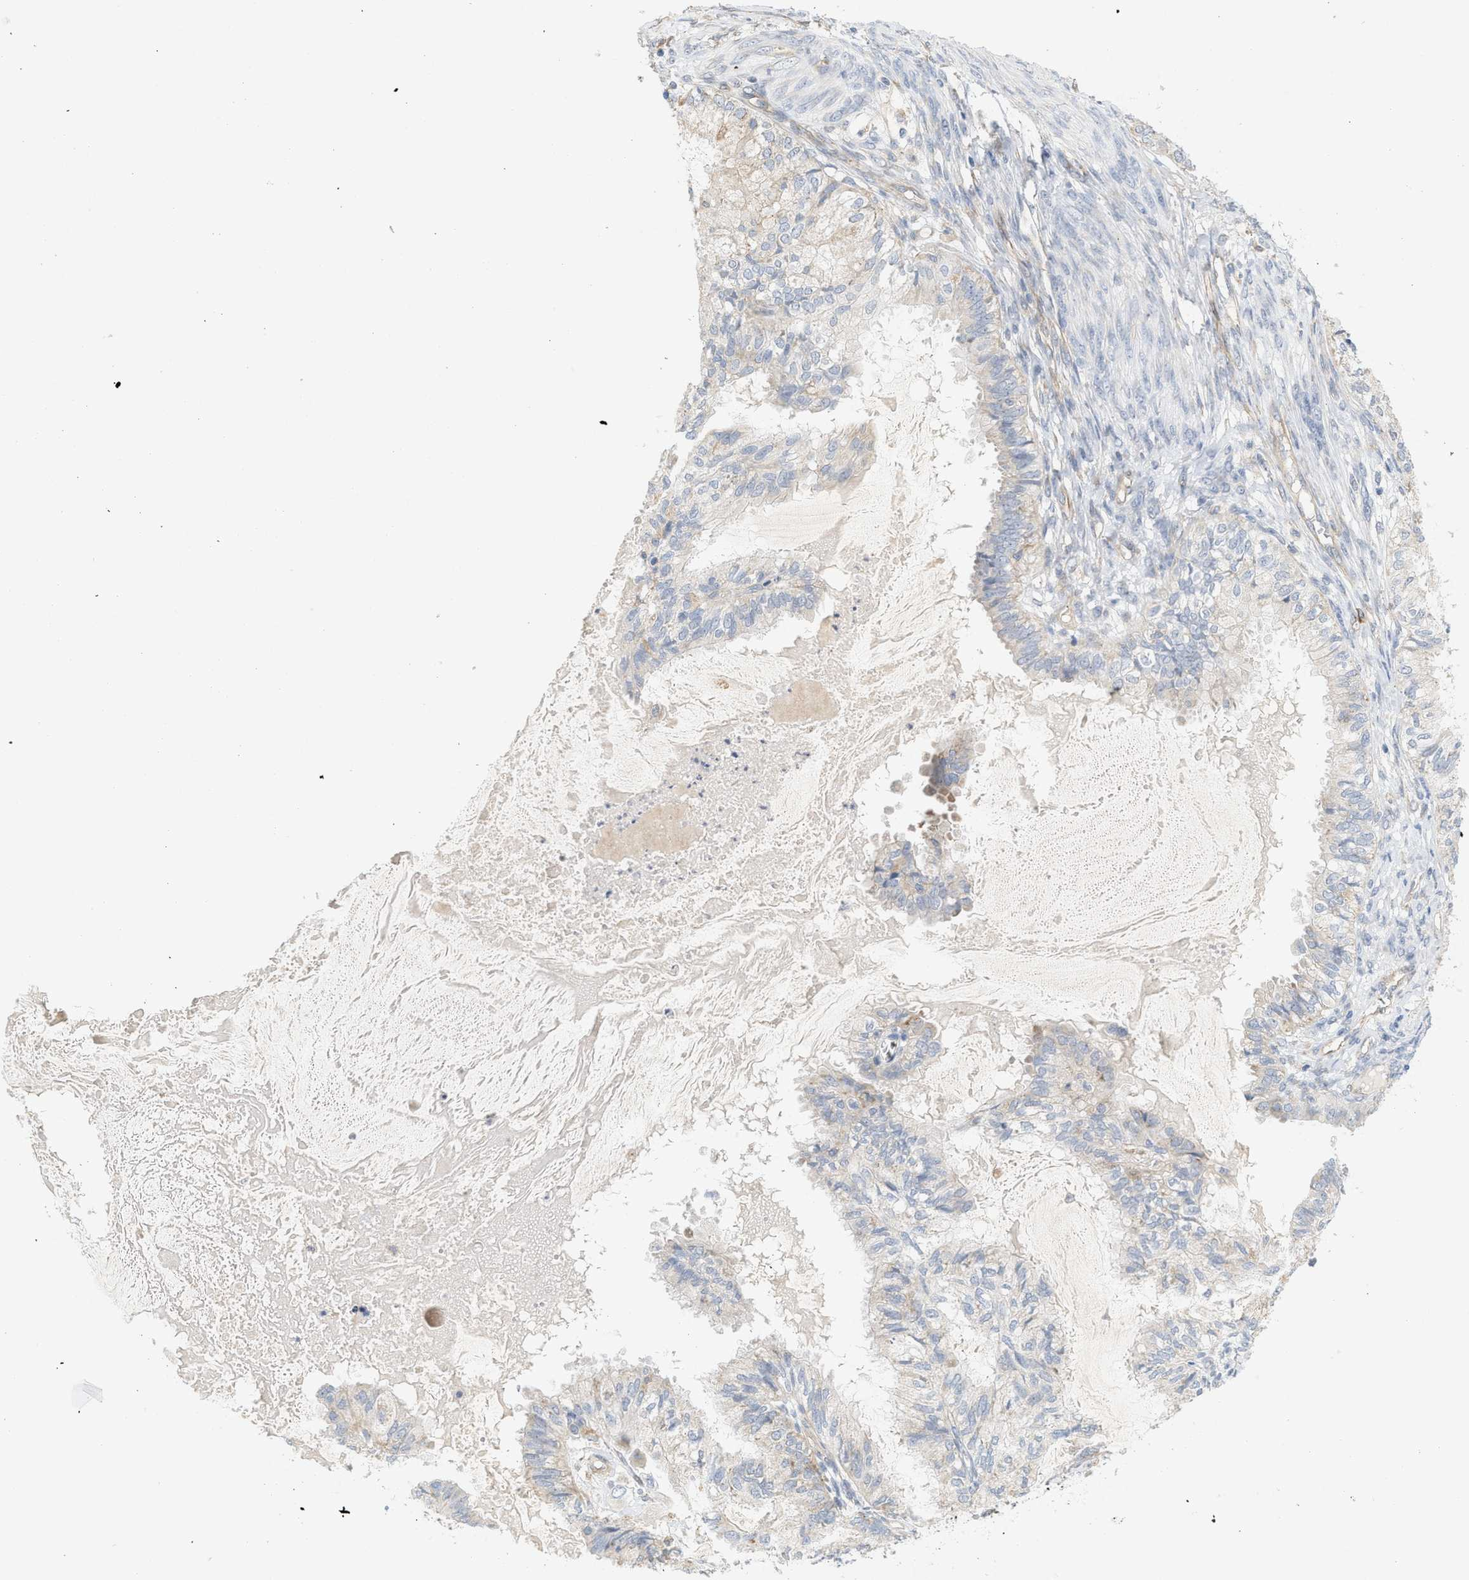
{"staining": {"intensity": "negative", "quantity": "none", "location": "none"}, "tissue": "cervical cancer", "cell_type": "Tumor cells", "image_type": "cancer", "snomed": [{"axis": "morphology", "description": "Normal tissue, NOS"}, {"axis": "morphology", "description": "Adenocarcinoma, NOS"}, {"axis": "topography", "description": "Cervix"}, {"axis": "topography", "description": "Endometrium"}], "caption": "Image shows no protein staining in tumor cells of cervical adenocarcinoma tissue.", "gene": "SVOP", "patient": {"sex": "female", "age": 86}}